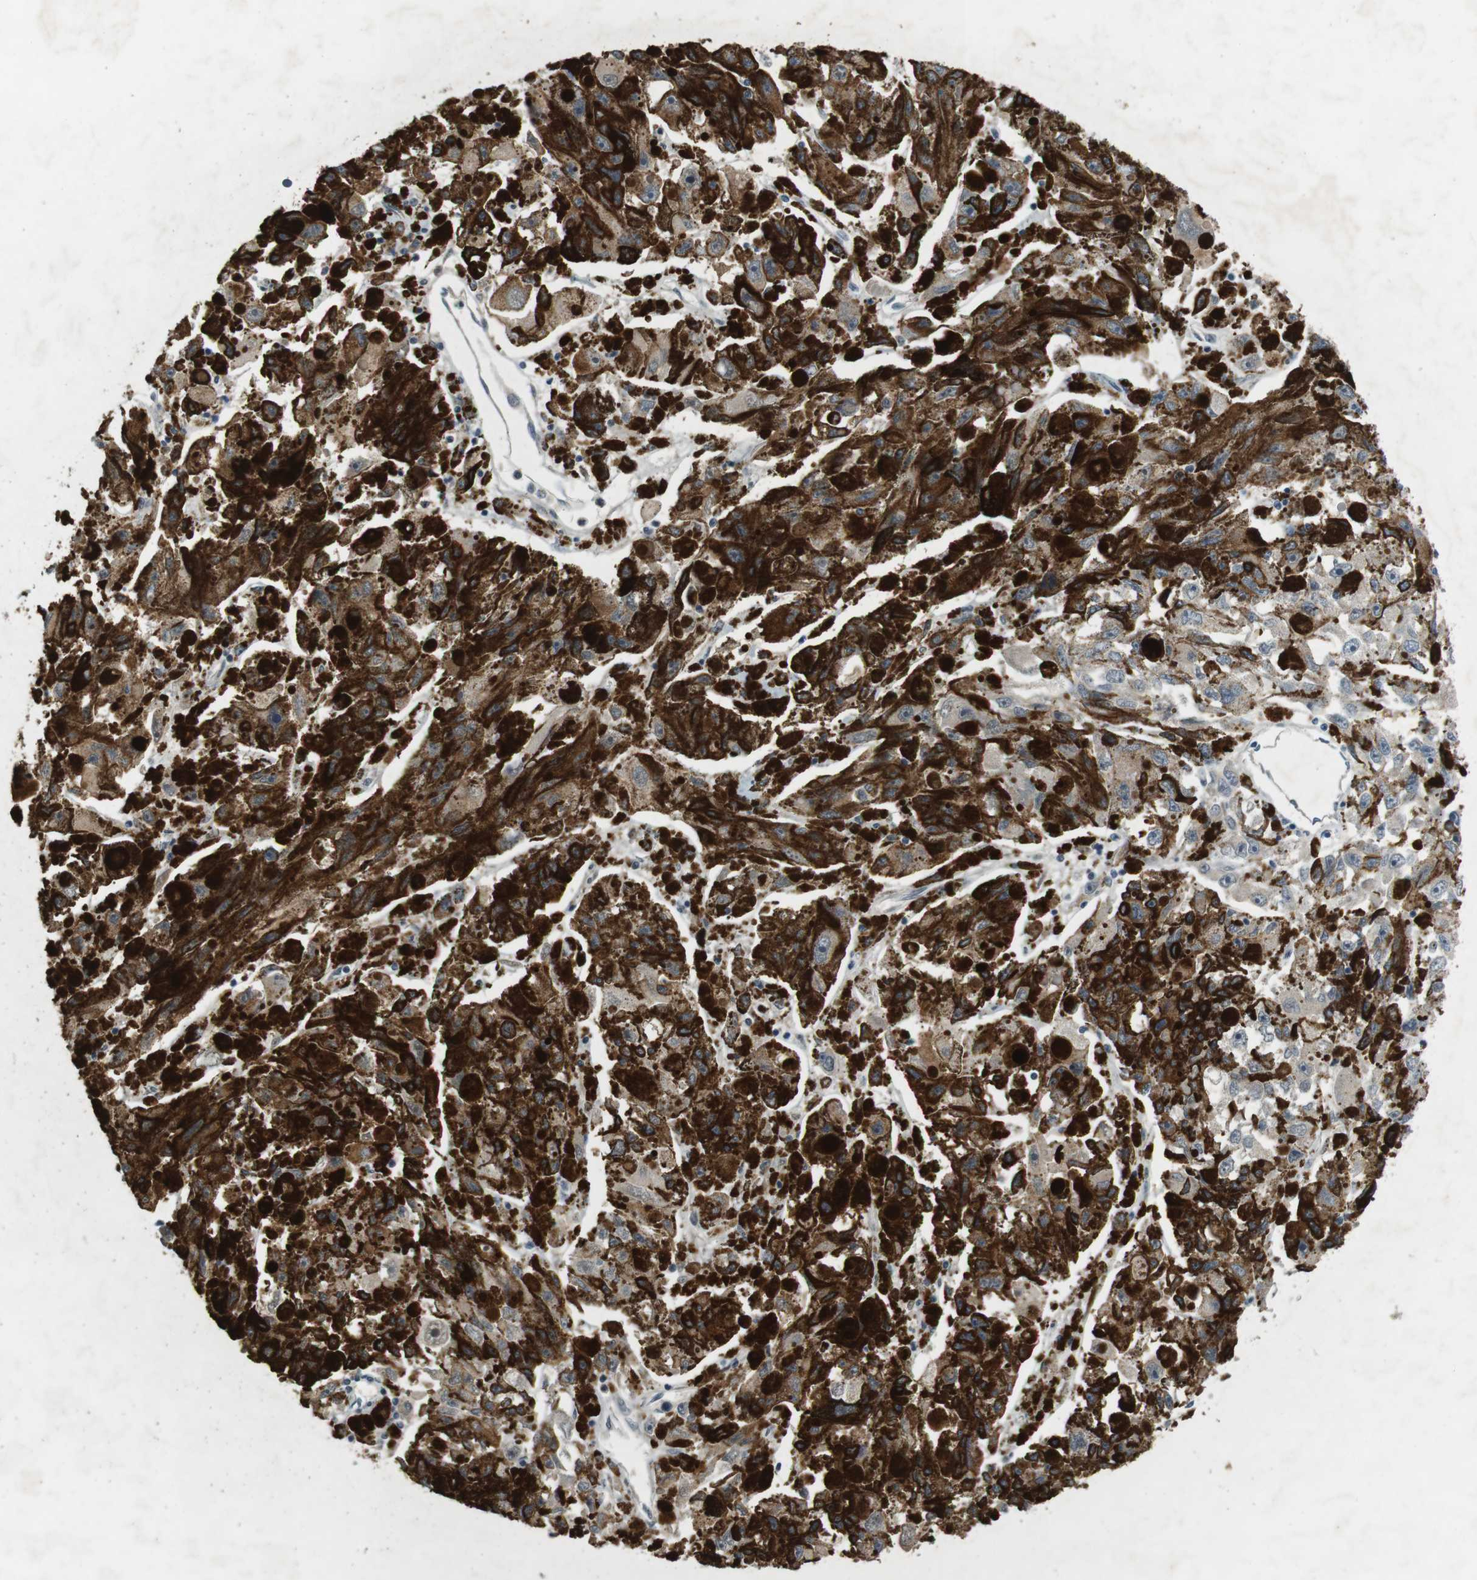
{"staining": {"intensity": "weak", "quantity": "25%-75%", "location": "cytoplasmic/membranous"}, "tissue": "melanoma", "cell_type": "Tumor cells", "image_type": "cancer", "snomed": [{"axis": "morphology", "description": "Malignant melanoma, NOS"}, {"axis": "topography", "description": "Skin"}], "caption": "Immunohistochemical staining of malignant melanoma displays weak cytoplasmic/membranous protein expression in approximately 25%-75% of tumor cells.", "gene": "RTN3", "patient": {"sex": "female", "age": 104}}